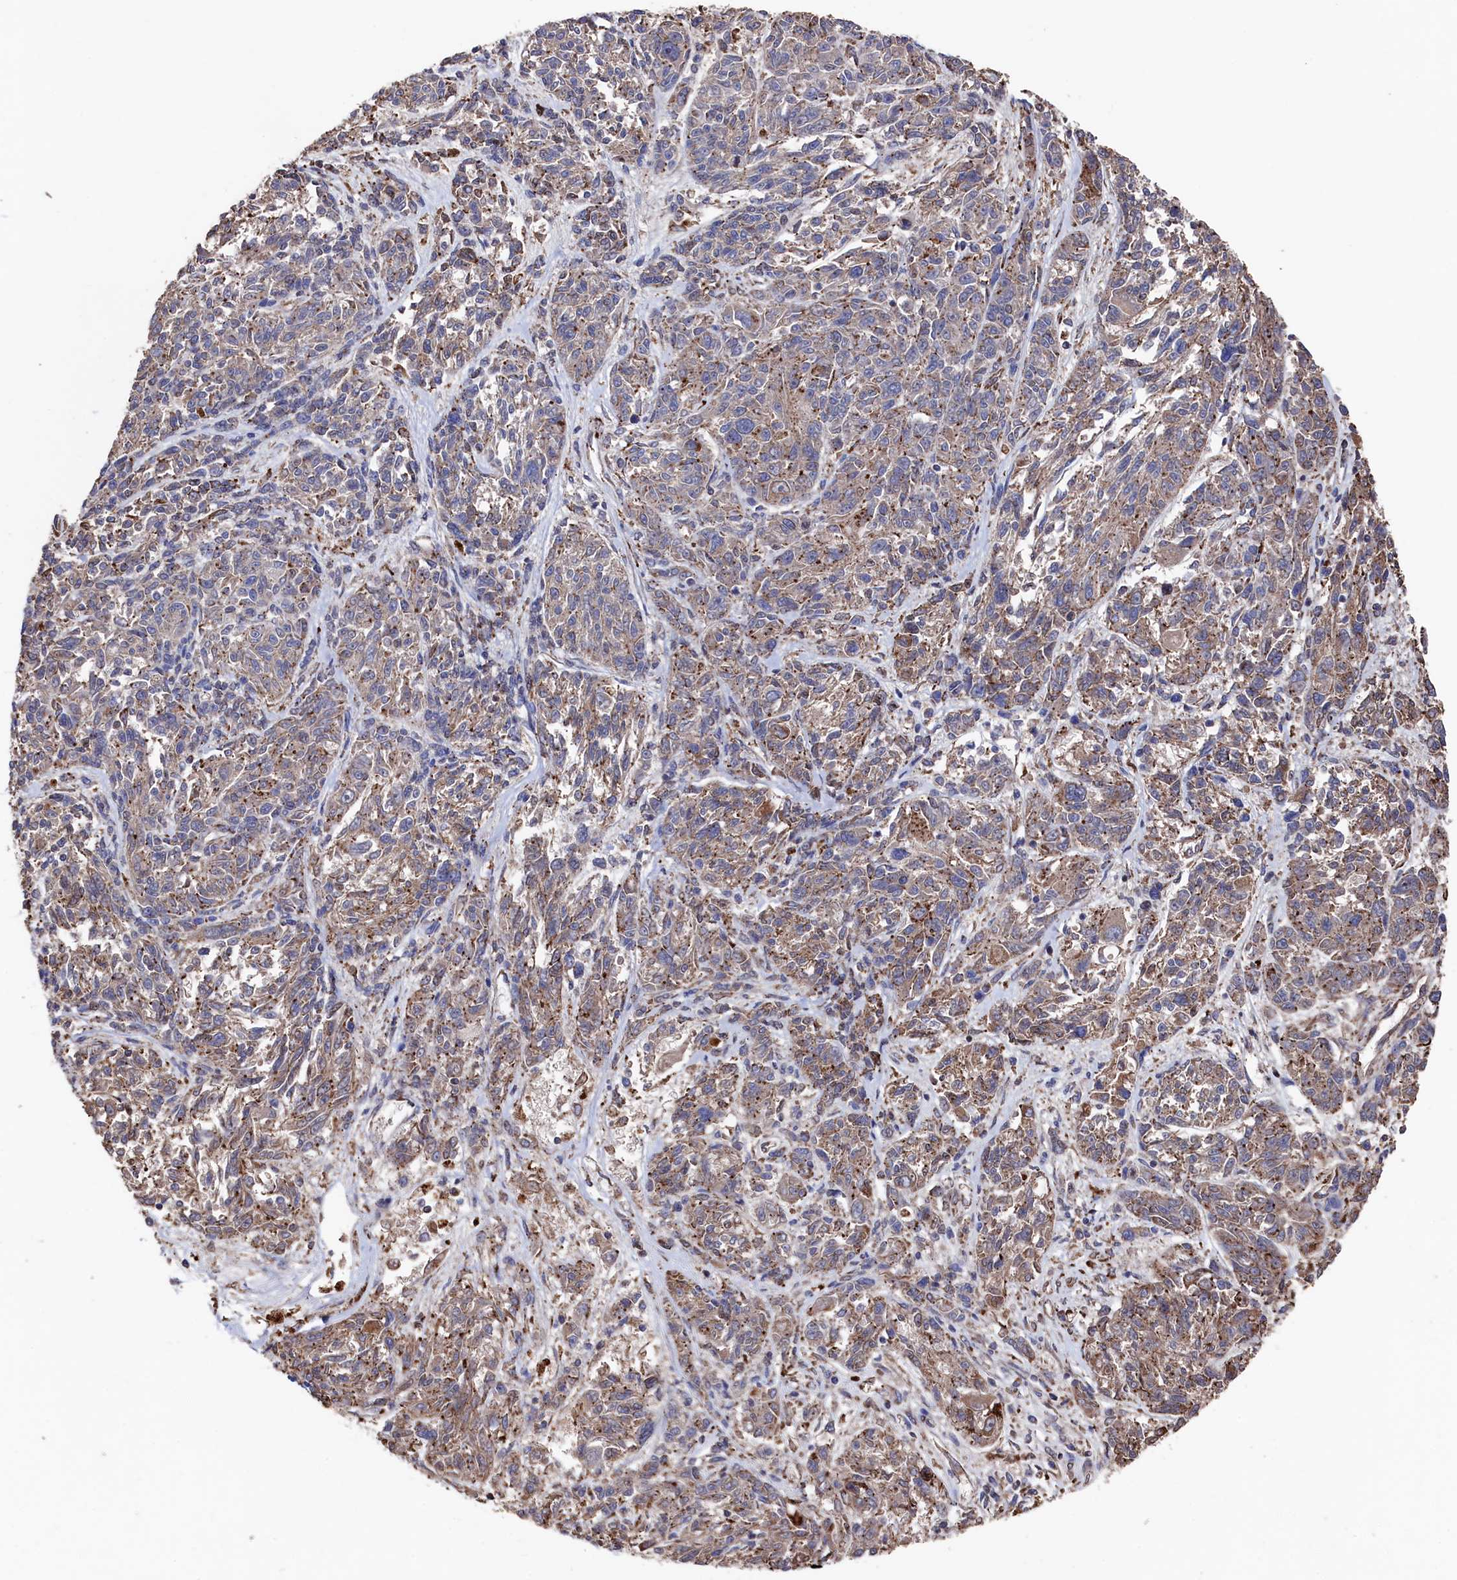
{"staining": {"intensity": "weak", "quantity": ">75%", "location": "cytoplasmic/membranous"}, "tissue": "melanoma", "cell_type": "Tumor cells", "image_type": "cancer", "snomed": [{"axis": "morphology", "description": "Malignant melanoma, NOS"}, {"axis": "topography", "description": "Skin"}], "caption": "This is a micrograph of immunohistochemistry (IHC) staining of malignant melanoma, which shows weak staining in the cytoplasmic/membranous of tumor cells.", "gene": "TK2", "patient": {"sex": "male", "age": 53}}